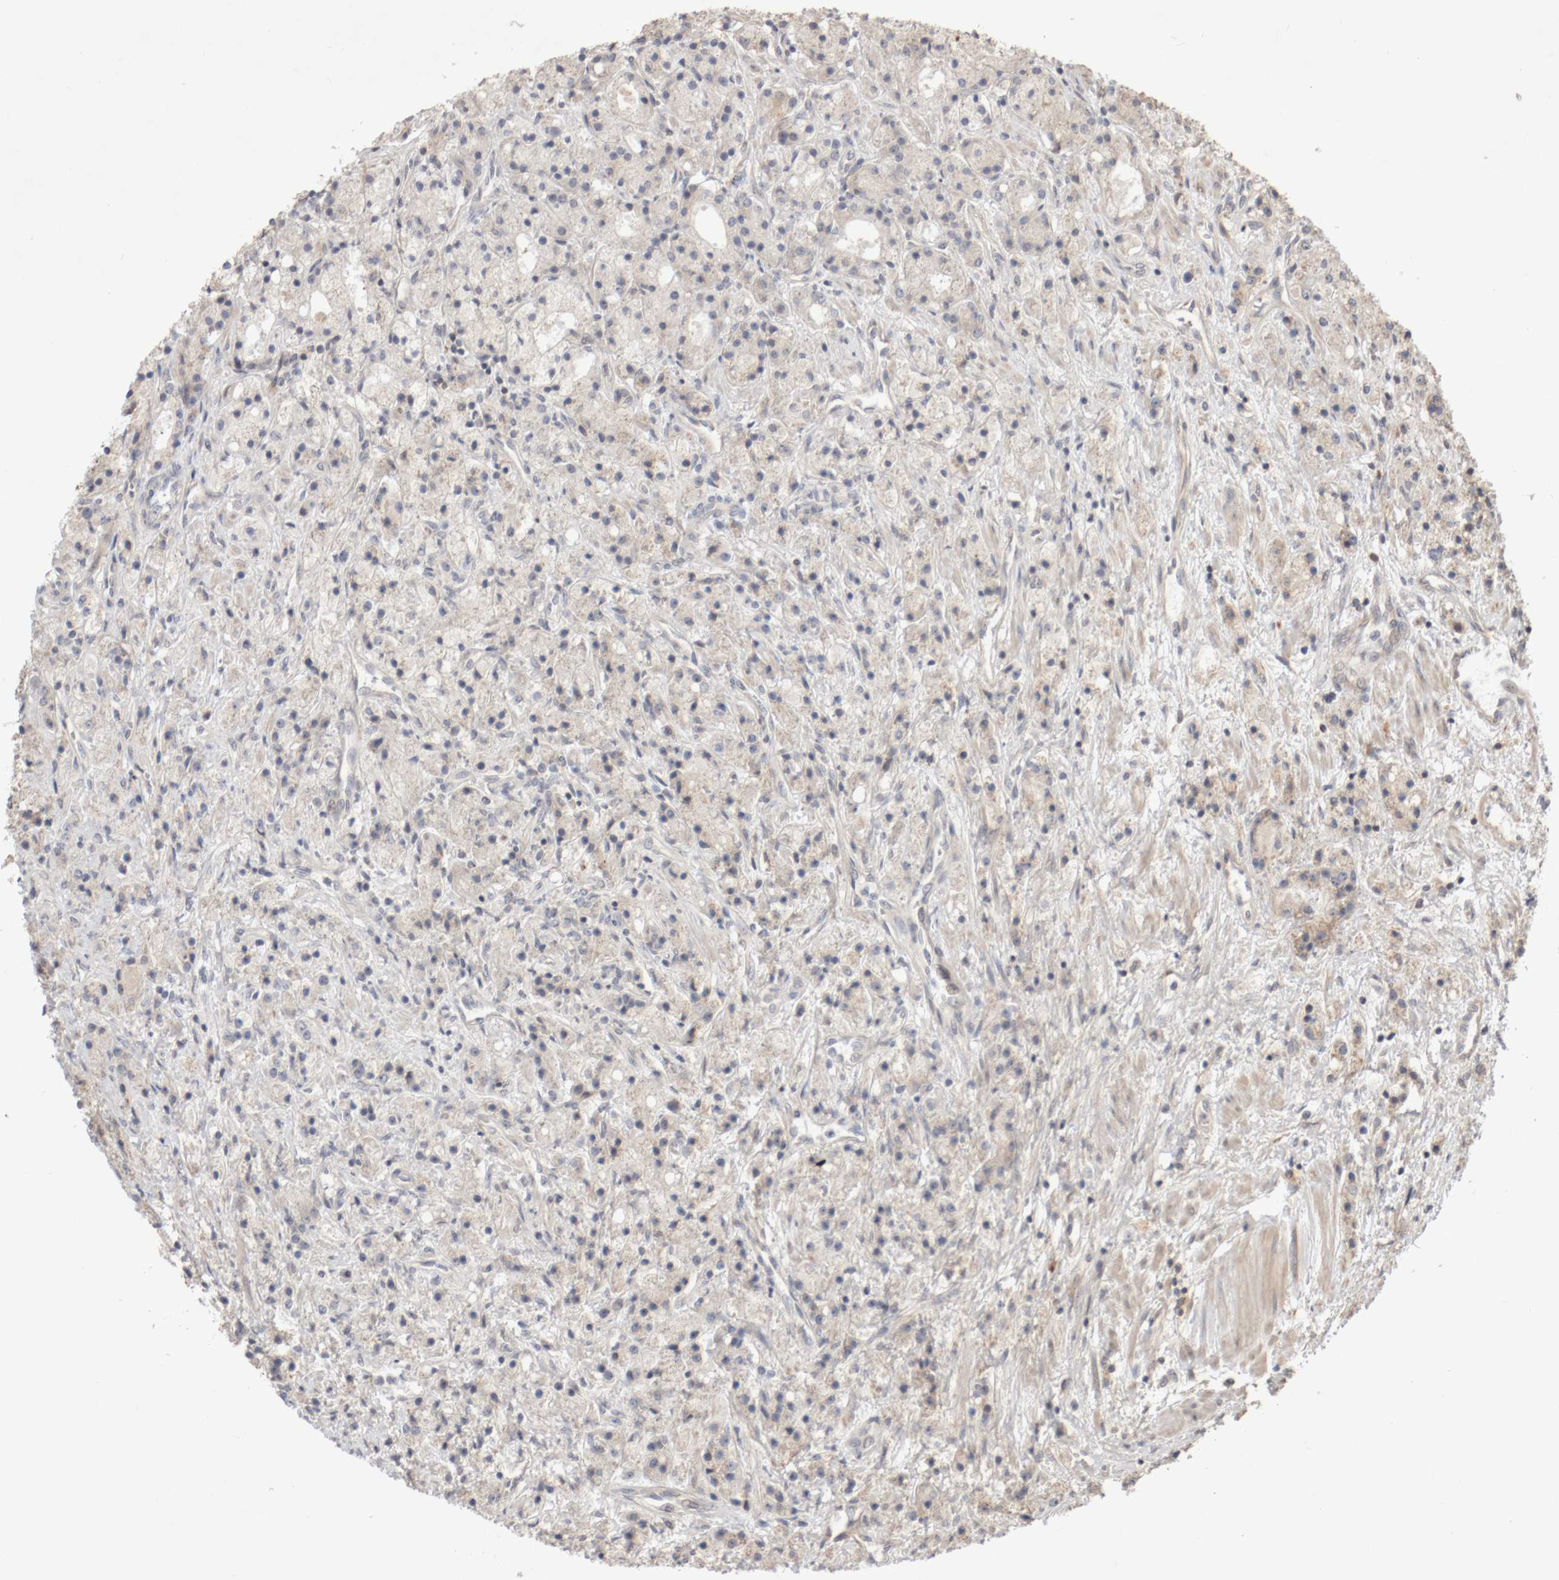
{"staining": {"intensity": "weak", "quantity": "<25%", "location": "cytoplasmic/membranous"}, "tissue": "prostate cancer", "cell_type": "Tumor cells", "image_type": "cancer", "snomed": [{"axis": "morphology", "description": "Adenocarcinoma, High grade"}, {"axis": "topography", "description": "Prostate"}], "caption": "Prostate cancer stained for a protein using immunohistochemistry (IHC) demonstrates no expression tumor cells.", "gene": "DPH7", "patient": {"sex": "male", "age": 60}}